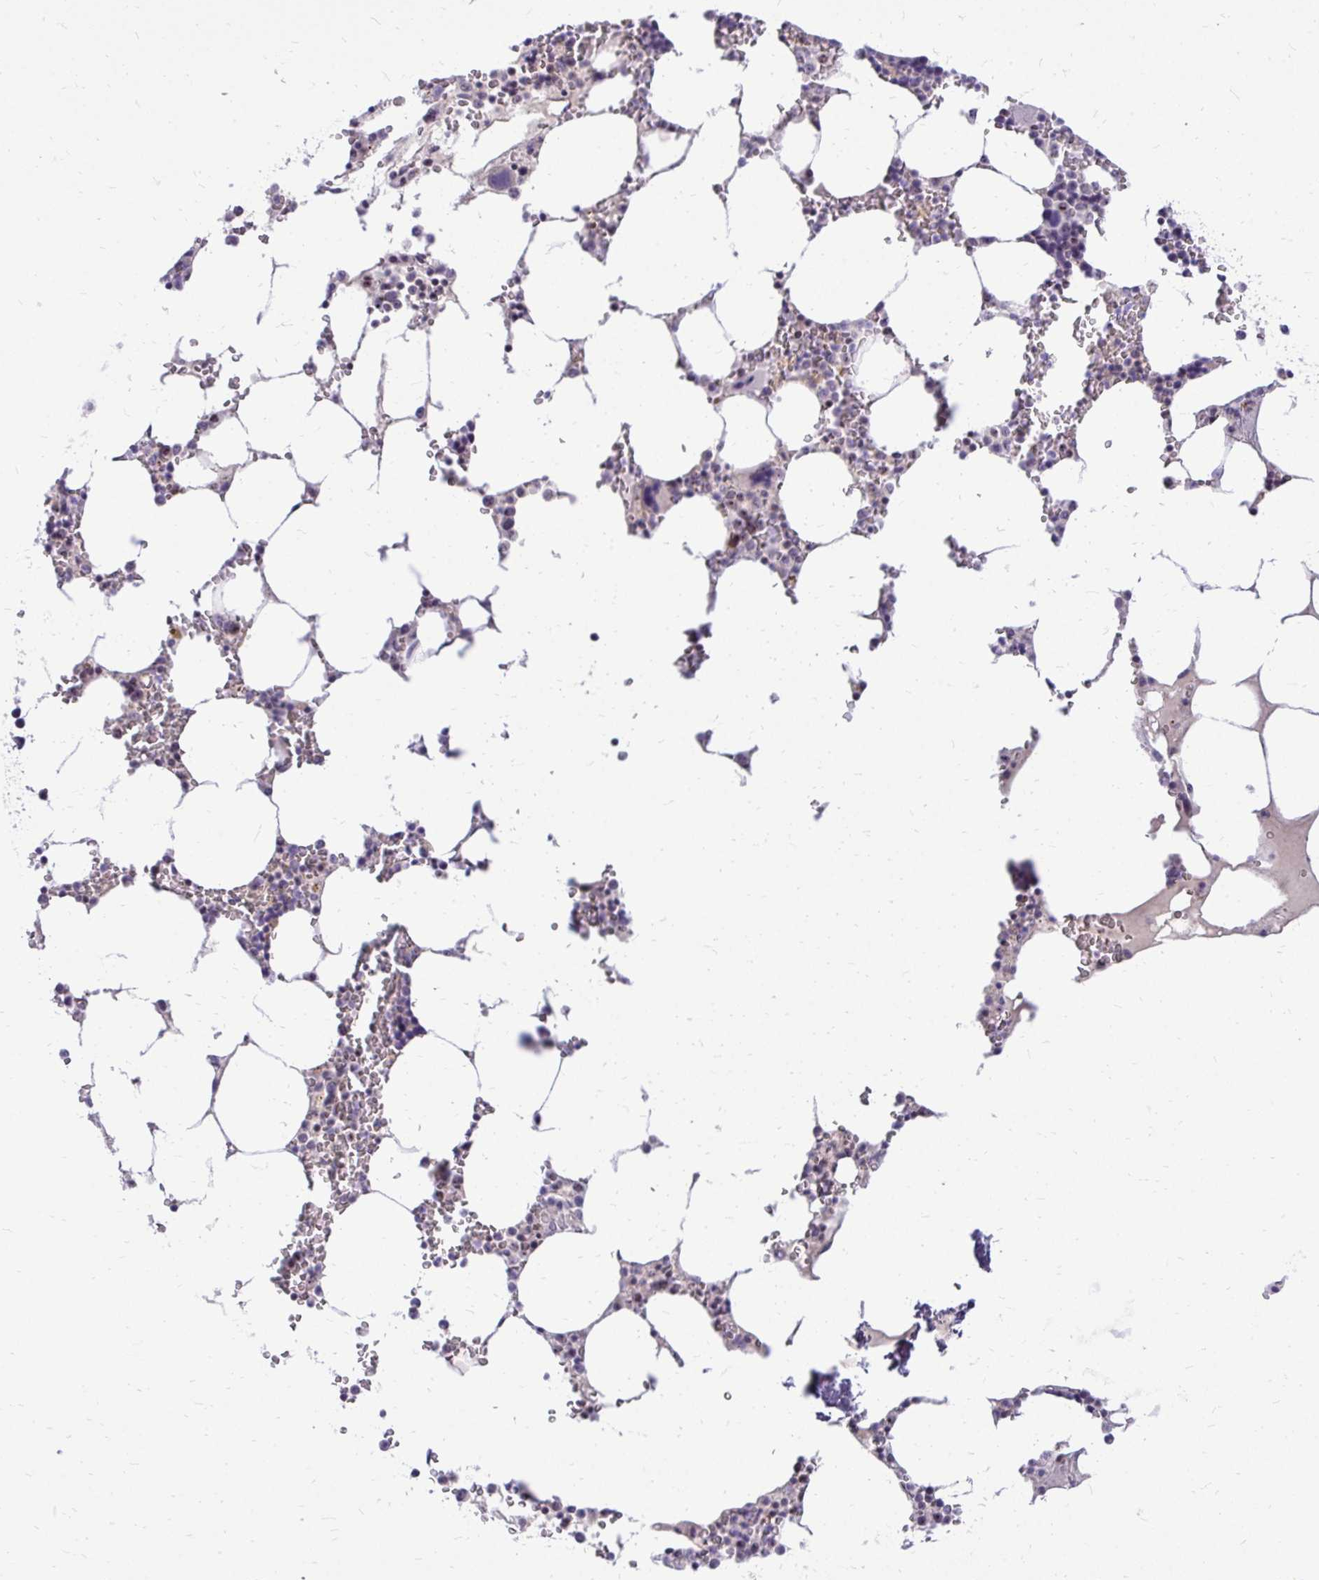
{"staining": {"intensity": "negative", "quantity": "none", "location": "none"}, "tissue": "bone marrow", "cell_type": "Hematopoietic cells", "image_type": "normal", "snomed": [{"axis": "morphology", "description": "Normal tissue, NOS"}, {"axis": "topography", "description": "Bone marrow"}], "caption": "A photomicrograph of bone marrow stained for a protein reveals no brown staining in hematopoietic cells.", "gene": "NIFK", "patient": {"sex": "male", "age": 64}}